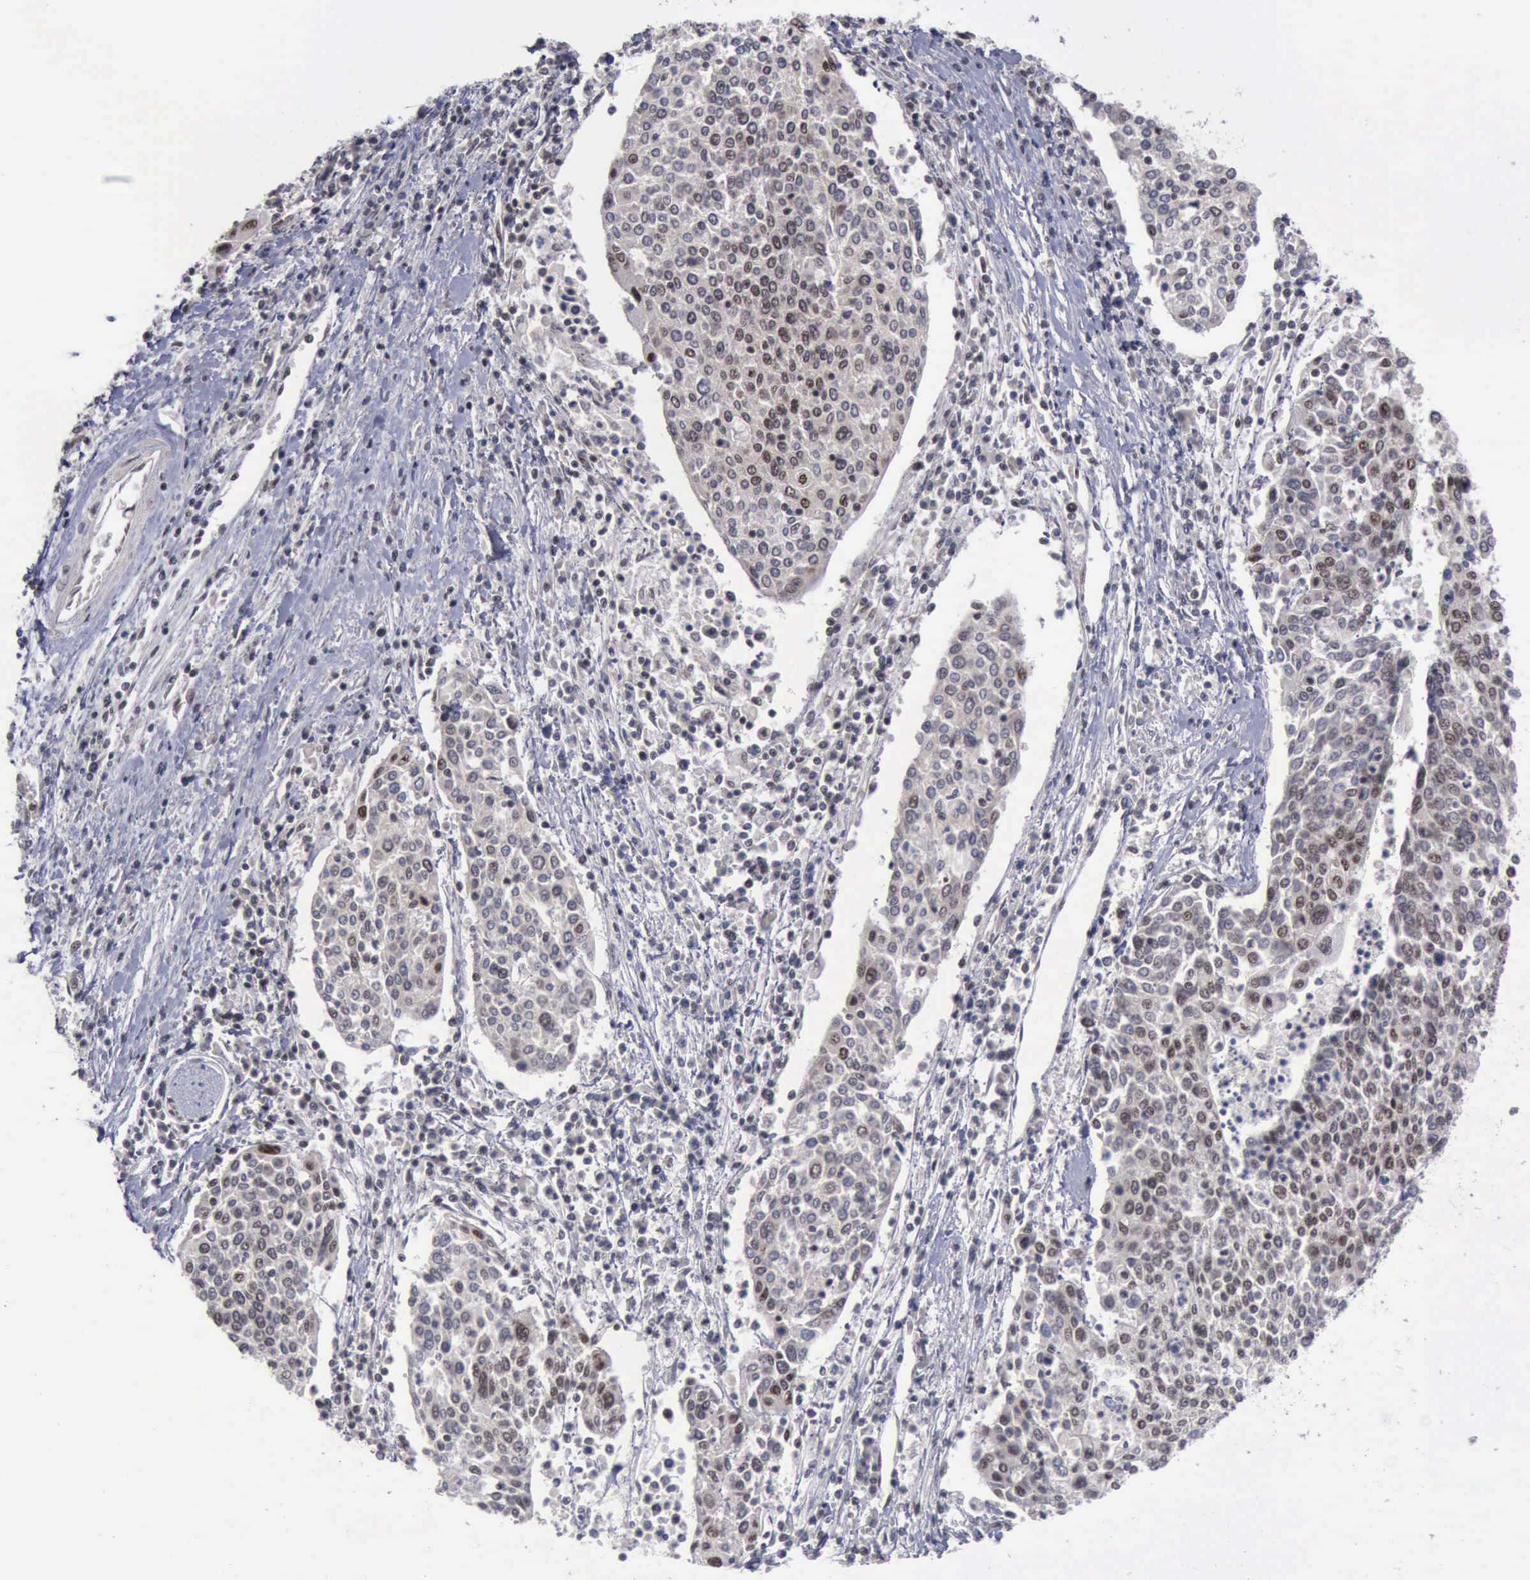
{"staining": {"intensity": "moderate", "quantity": ">75%", "location": "cytoplasmic/membranous,nuclear"}, "tissue": "cervical cancer", "cell_type": "Tumor cells", "image_type": "cancer", "snomed": [{"axis": "morphology", "description": "Squamous cell carcinoma, NOS"}, {"axis": "topography", "description": "Cervix"}], "caption": "DAB (3,3'-diaminobenzidine) immunohistochemical staining of human squamous cell carcinoma (cervical) displays moderate cytoplasmic/membranous and nuclear protein staining in about >75% of tumor cells.", "gene": "ATM", "patient": {"sex": "female", "age": 40}}